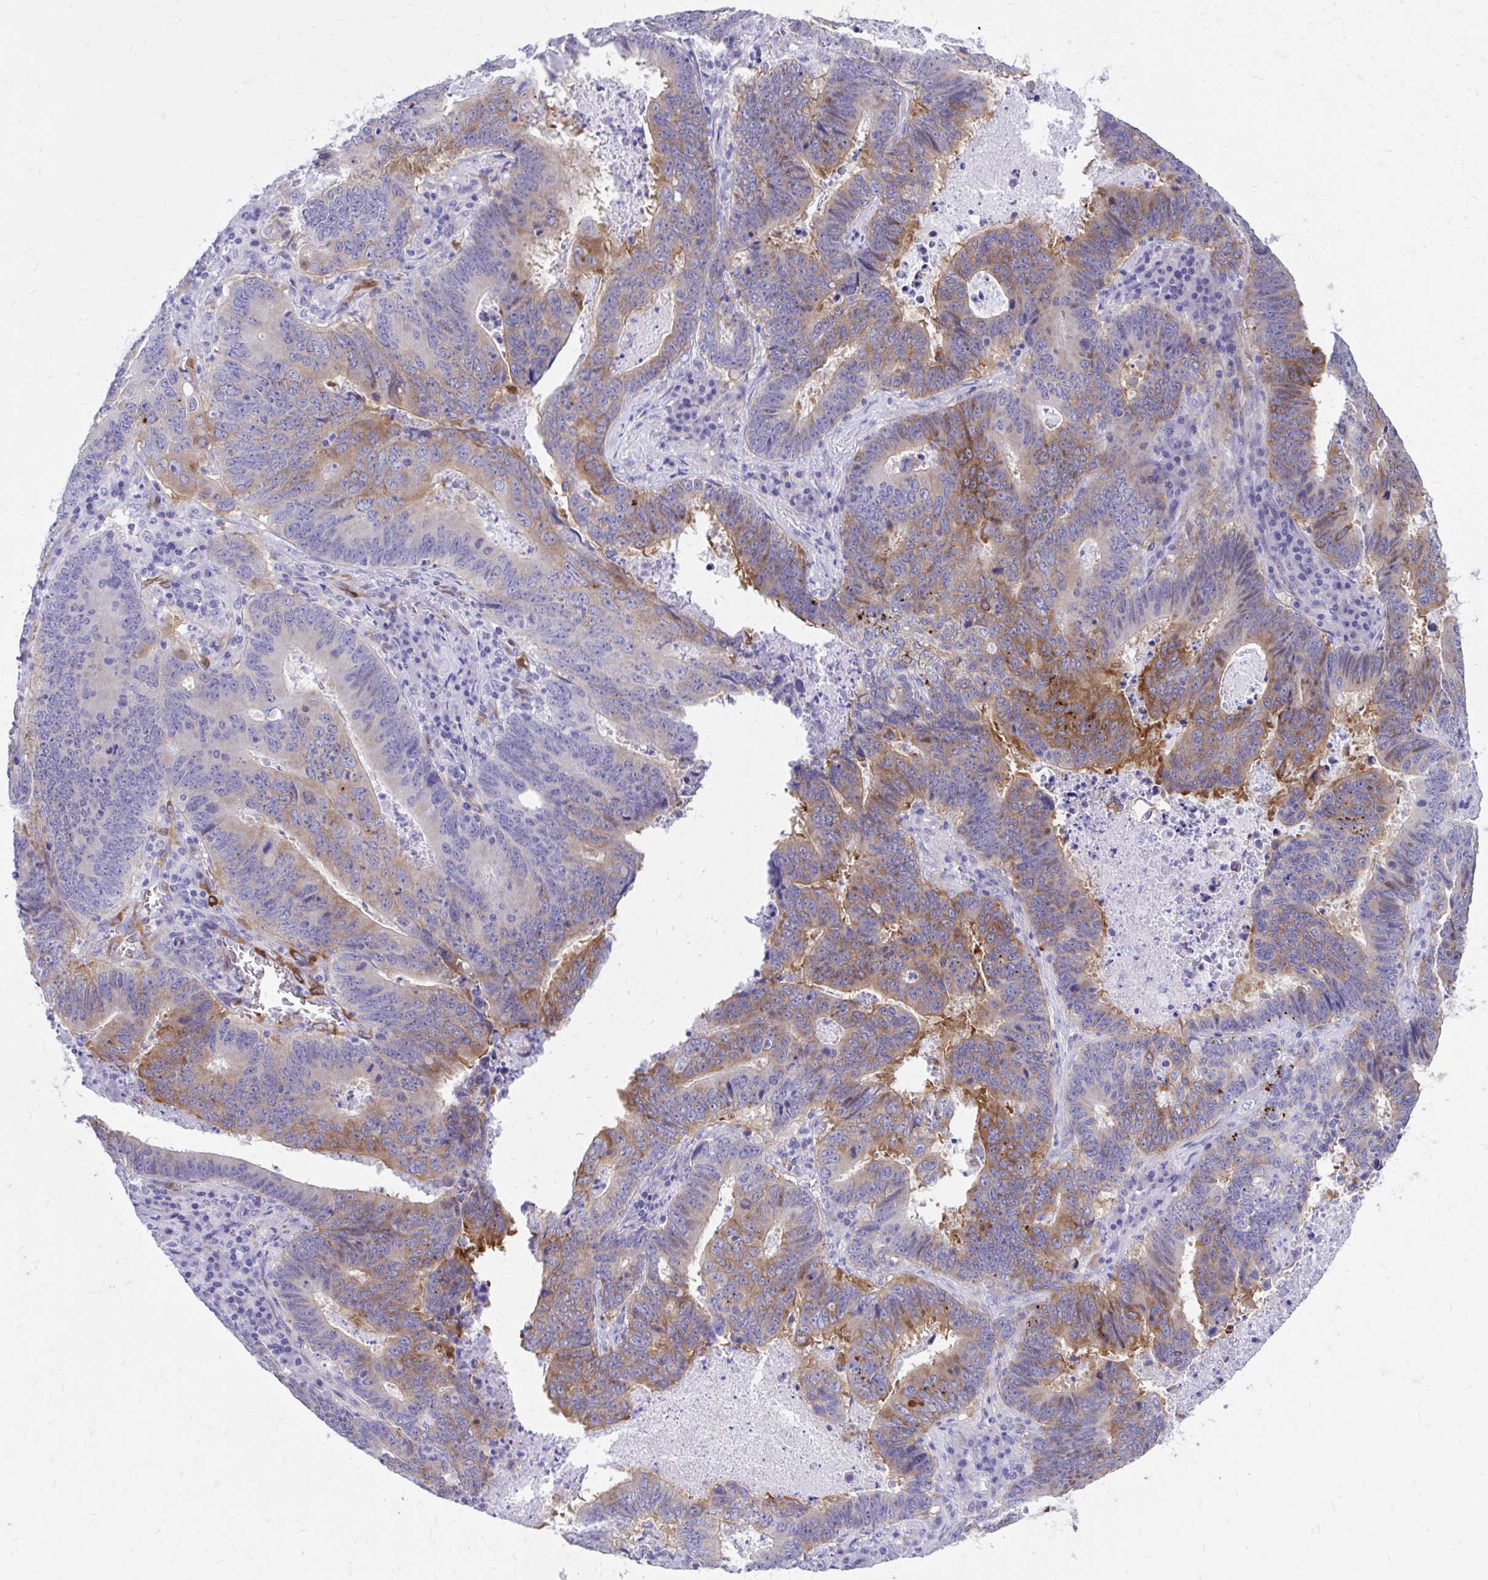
{"staining": {"intensity": "moderate", "quantity": "25%-75%", "location": "cytoplasmic/membranous"}, "tissue": "lung cancer", "cell_type": "Tumor cells", "image_type": "cancer", "snomed": [{"axis": "morphology", "description": "Aneuploidy"}, {"axis": "morphology", "description": "Adenocarcinoma, NOS"}, {"axis": "morphology", "description": "Adenocarcinoma primary or metastatic"}, {"axis": "topography", "description": "Lung"}], "caption": "Immunohistochemistry (IHC) (DAB) staining of human lung cancer displays moderate cytoplasmic/membranous protein expression in approximately 25%-75% of tumor cells. The staining was performed using DAB, with brown indicating positive protein expression. Nuclei are stained blue with hematoxylin.", "gene": "EPB41L1", "patient": {"sex": "female", "age": 75}}